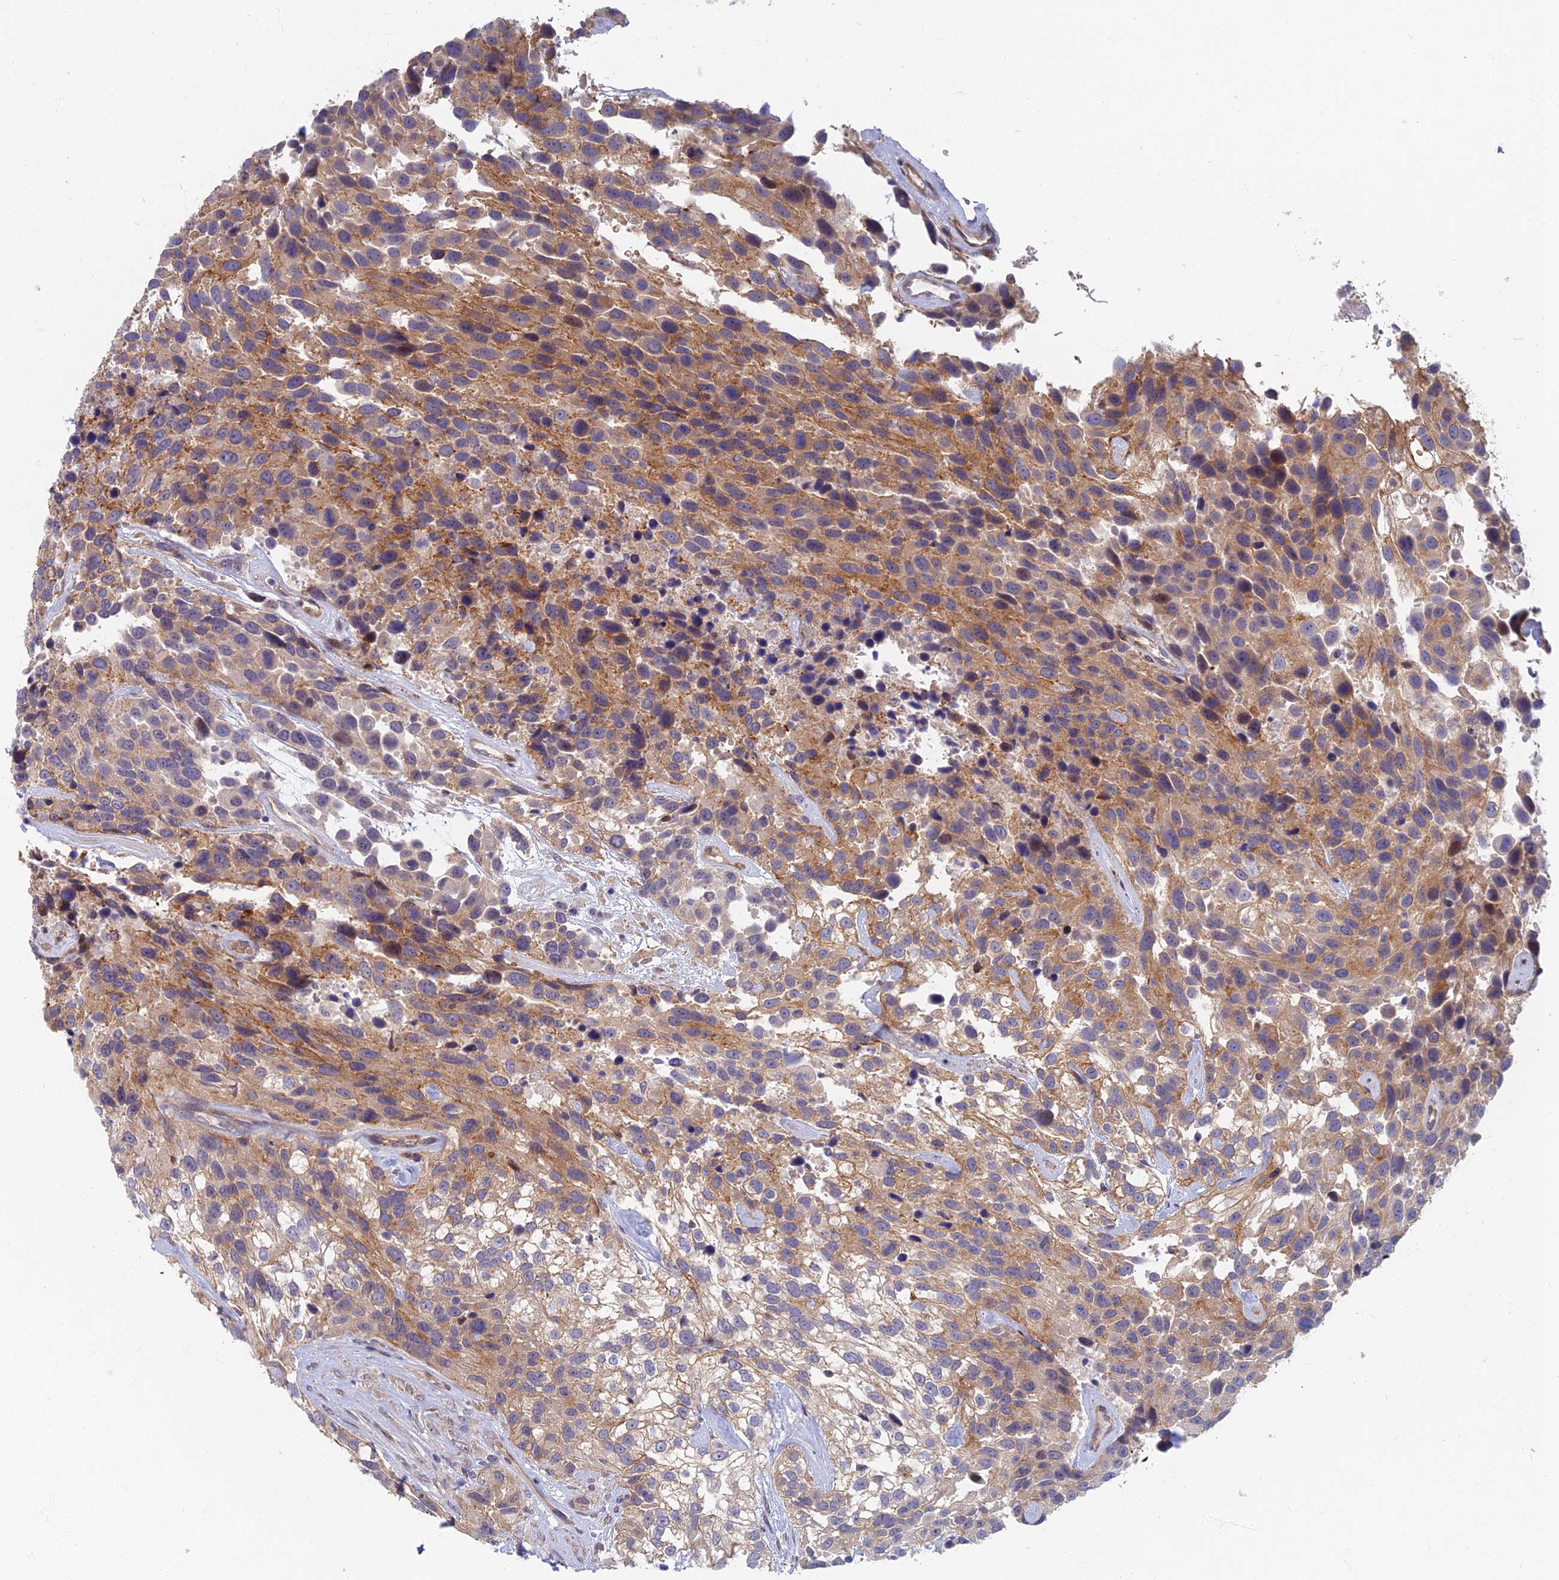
{"staining": {"intensity": "moderate", "quantity": "25%-75%", "location": "cytoplasmic/membranous"}, "tissue": "urothelial cancer", "cell_type": "Tumor cells", "image_type": "cancer", "snomed": [{"axis": "morphology", "description": "Urothelial carcinoma, High grade"}, {"axis": "topography", "description": "Urinary bladder"}], "caption": "About 25%-75% of tumor cells in urothelial cancer exhibit moderate cytoplasmic/membranous protein staining as visualized by brown immunohistochemical staining.", "gene": "RHBDL2", "patient": {"sex": "female", "age": 70}}